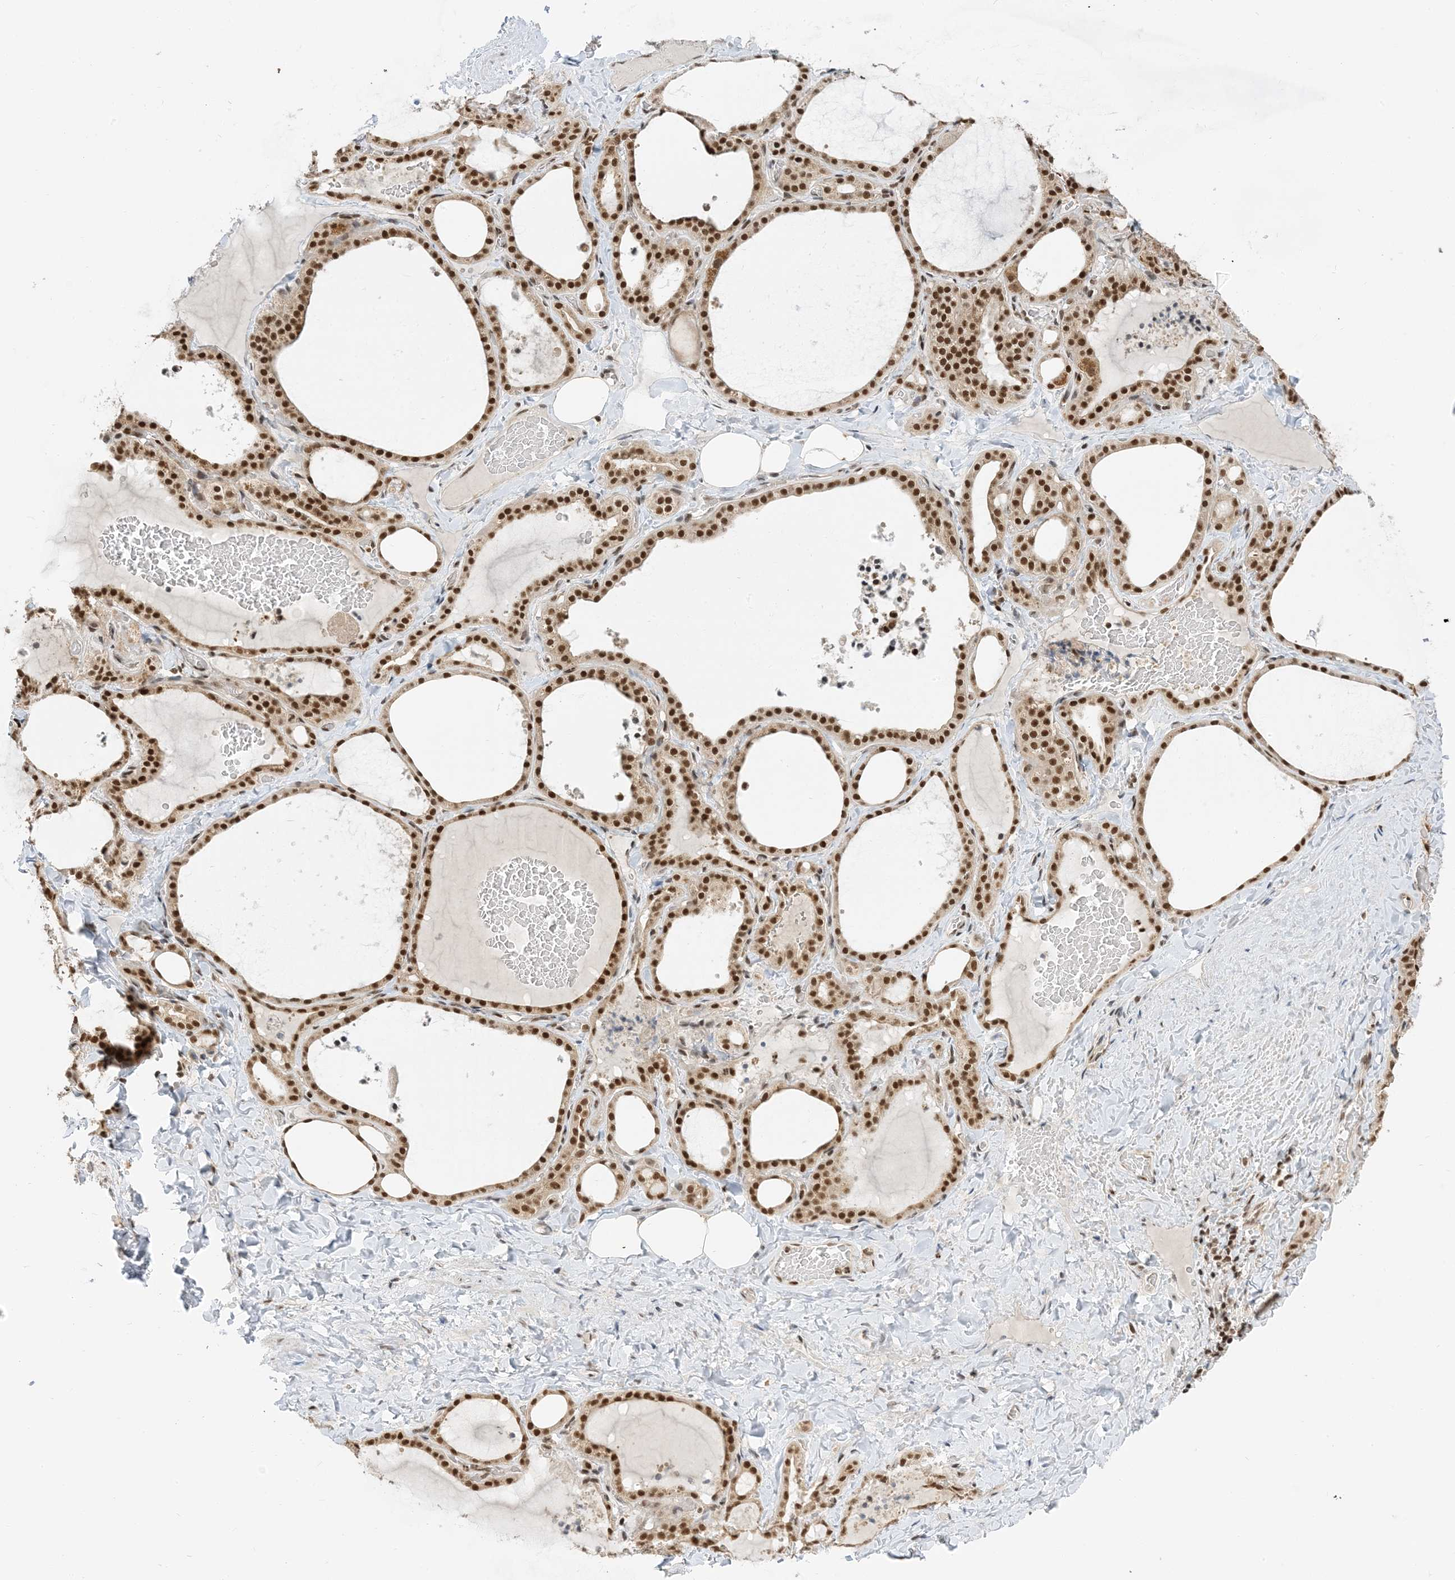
{"staining": {"intensity": "strong", "quantity": ">75%", "location": "cytoplasmic/membranous,nuclear"}, "tissue": "thyroid gland", "cell_type": "Glandular cells", "image_type": "normal", "snomed": [{"axis": "morphology", "description": "Normal tissue, NOS"}, {"axis": "topography", "description": "Thyroid gland"}], "caption": "Thyroid gland stained for a protein (brown) displays strong cytoplasmic/membranous,nuclear positive expression in about >75% of glandular cells.", "gene": "ZNF740", "patient": {"sex": "female", "age": 22}}